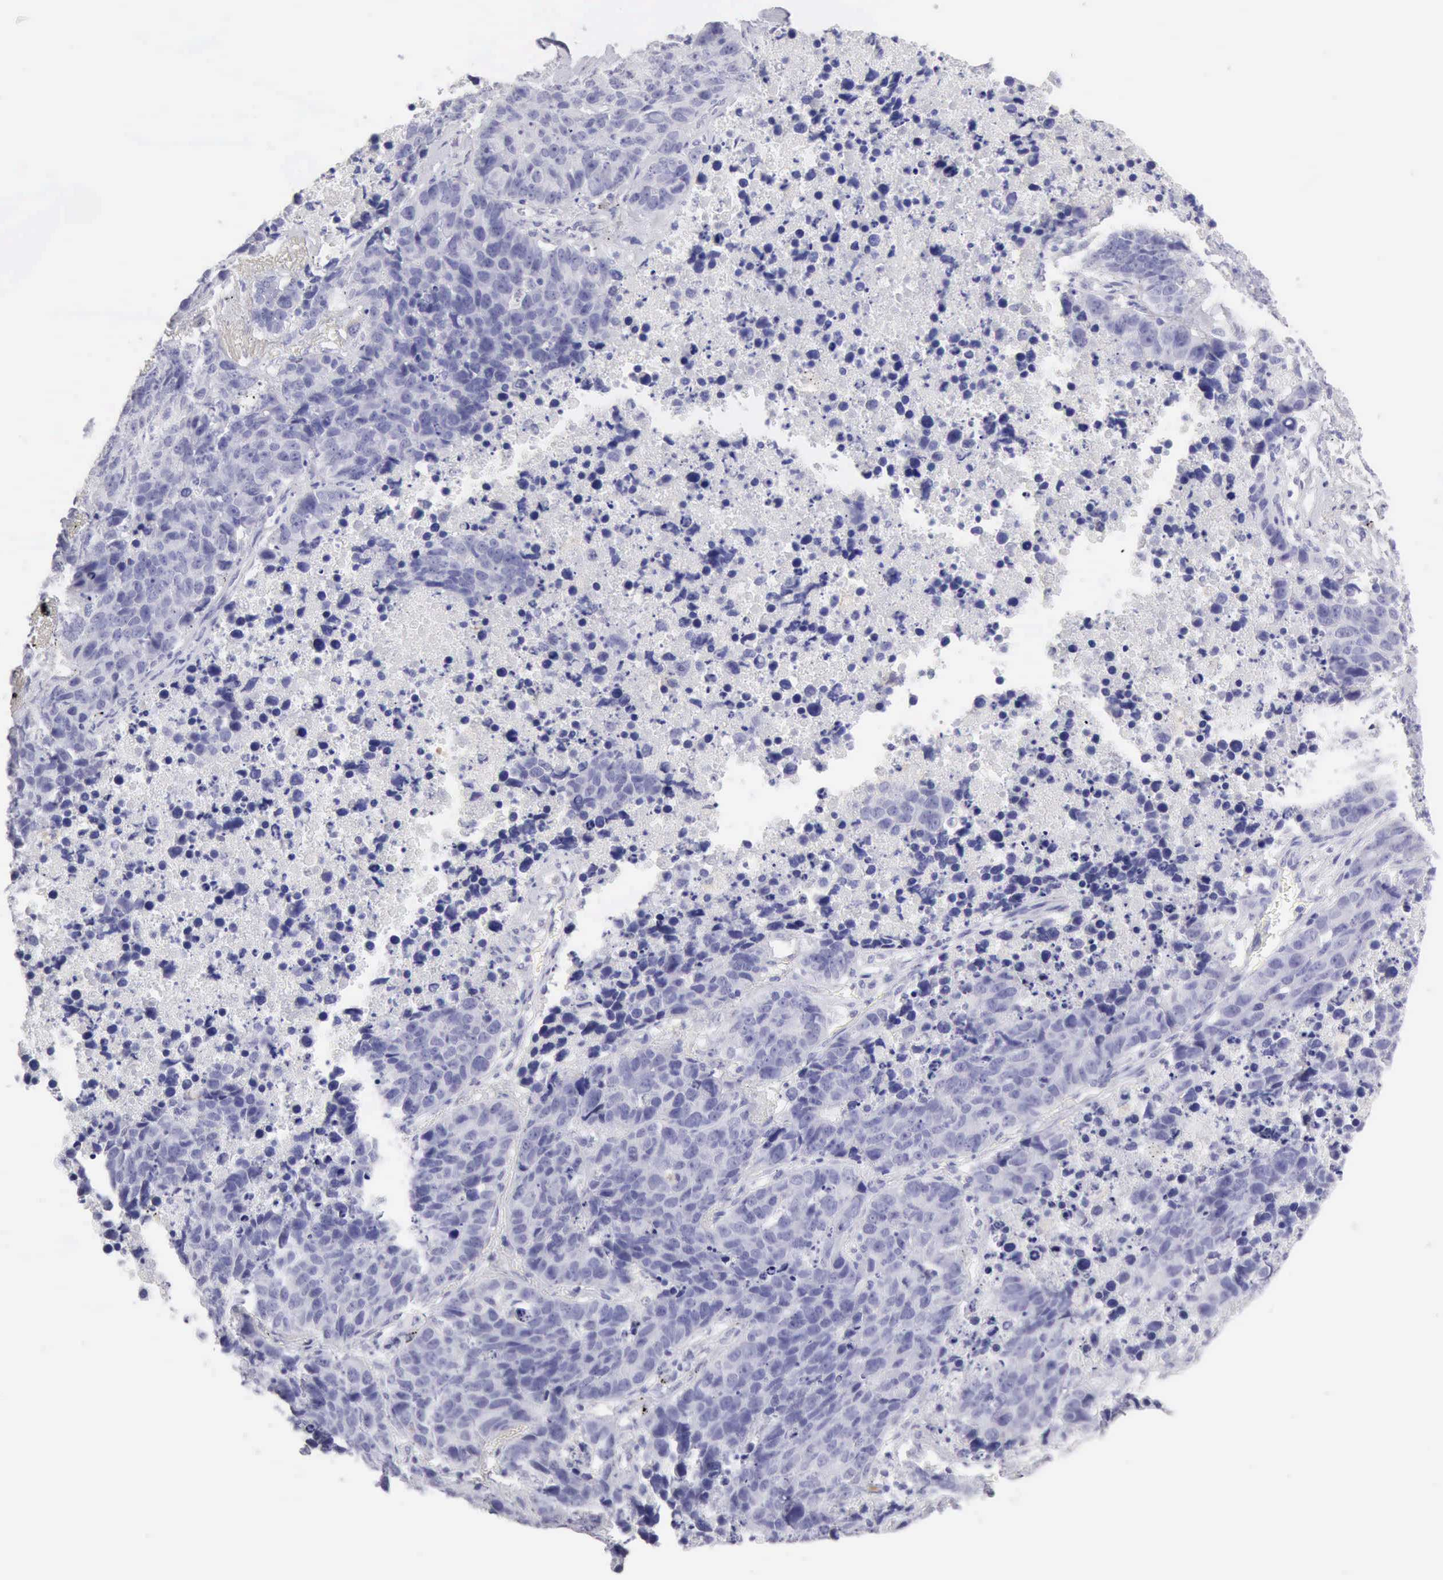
{"staining": {"intensity": "negative", "quantity": "none", "location": "none"}, "tissue": "lung cancer", "cell_type": "Tumor cells", "image_type": "cancer", "snomed": [{"axis": "morphology", "description": "Carcinoid, malignant, NOS"}, {"axis": "topography", "description": "Lung"}], "caption": "The image shows no significant positivity in tumor cells of malignant carcinoid (lung).", "gene": "RNASE1", "patient": {"sex": "male", "age": 60}}